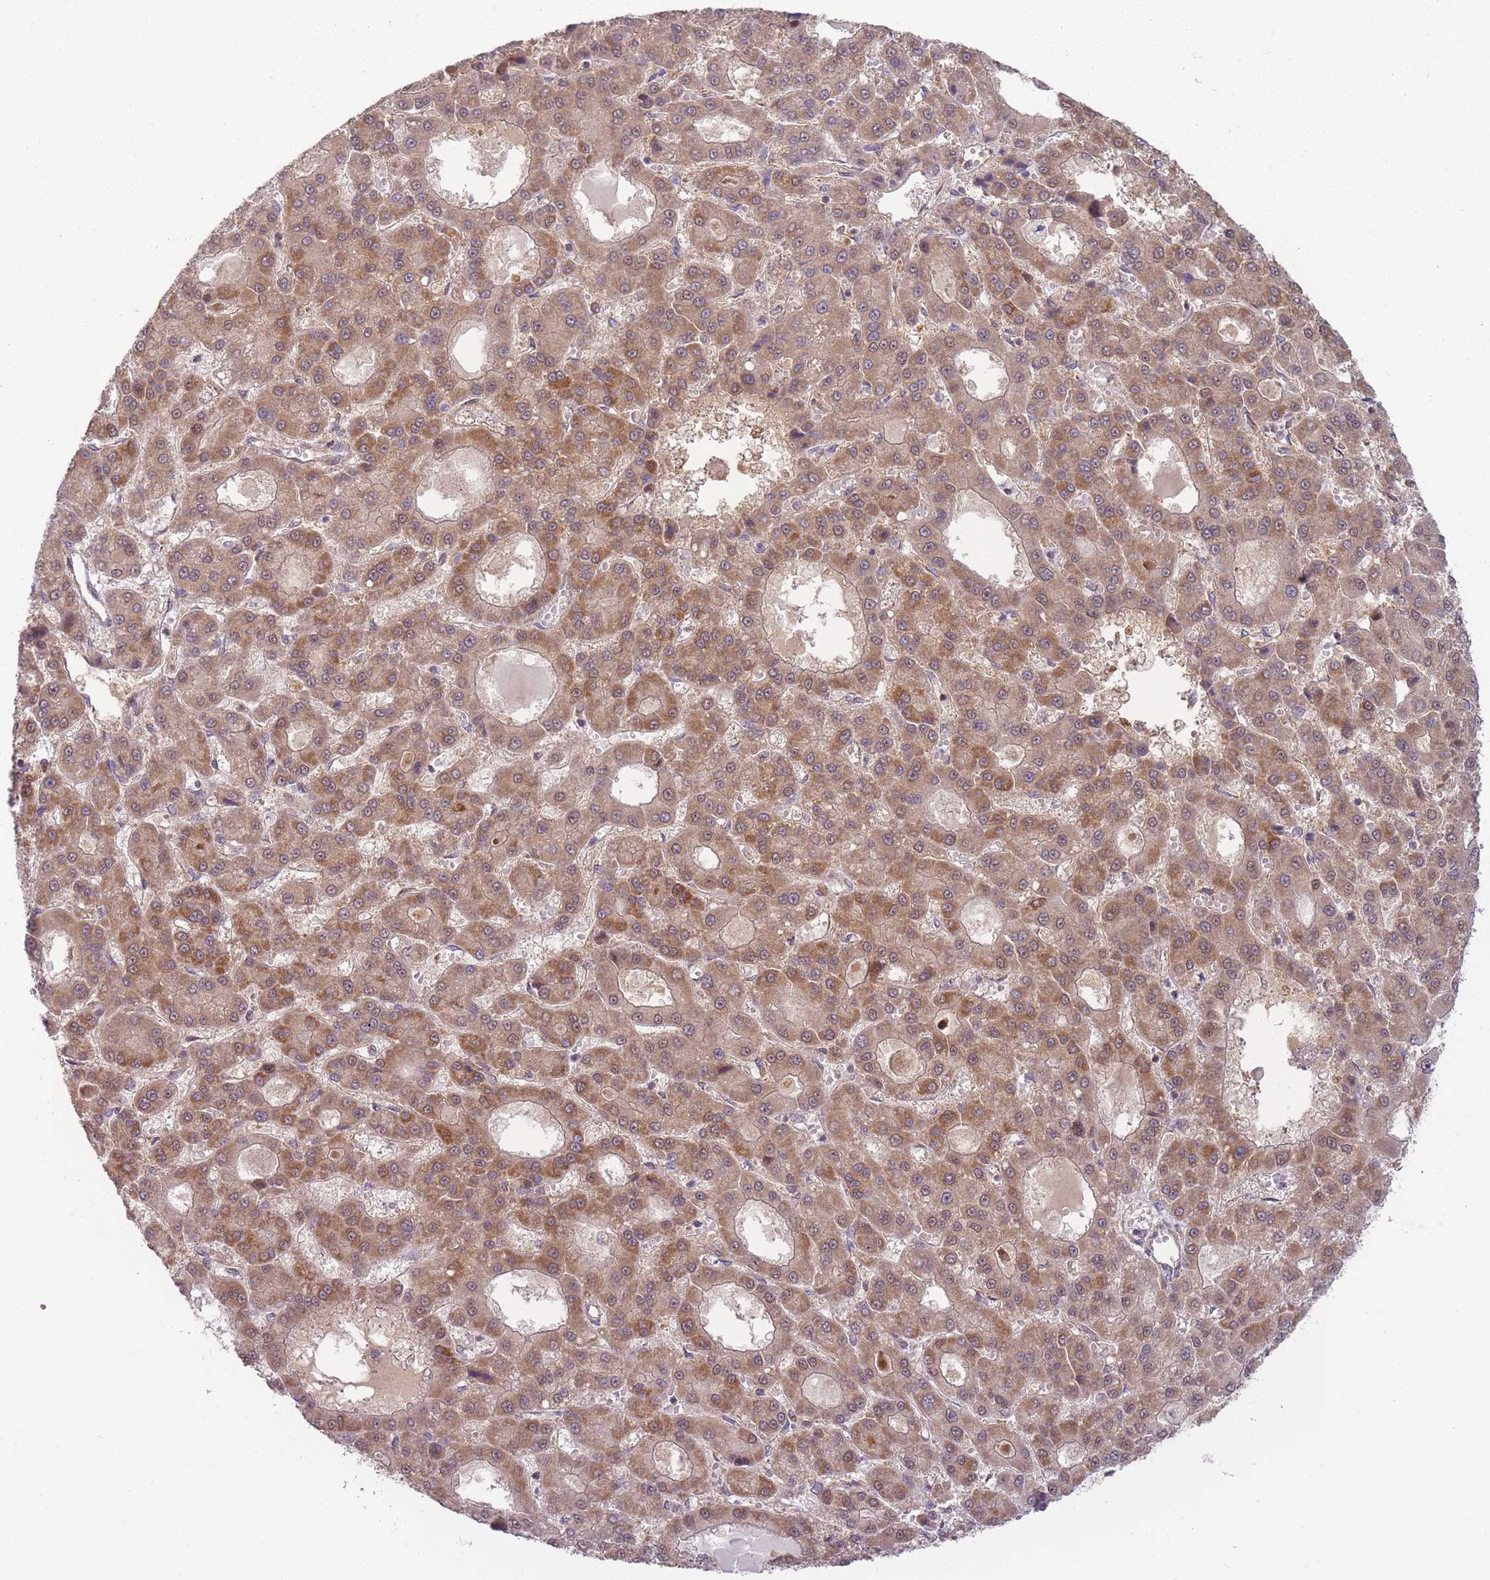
{"staining": {"intensity": "strong", "quantity": ">75%", "location": "cytoplasmic/membranous"}, "tissue": "liver cancer", "cell_type": "Tumor cells", "image_type": "cancer", "snomed": [{"axis": "morphology", "description": "Carcinoma, Hepatocellular, NOS"}, {"axis": "topography", "description": "Liver"}], "caption": "High-magnification brightfield microscopy of hepatocellular carcinoma (liver) stained with DAB (brown) and counterstained with hematoxylin (blue). tumor cells exhibit strong cytoplasmic/membranous staining is identified in approximately>75% of cells.", "gene": "NDUFA9", "patient": {"sex": "male", "age": 70}}